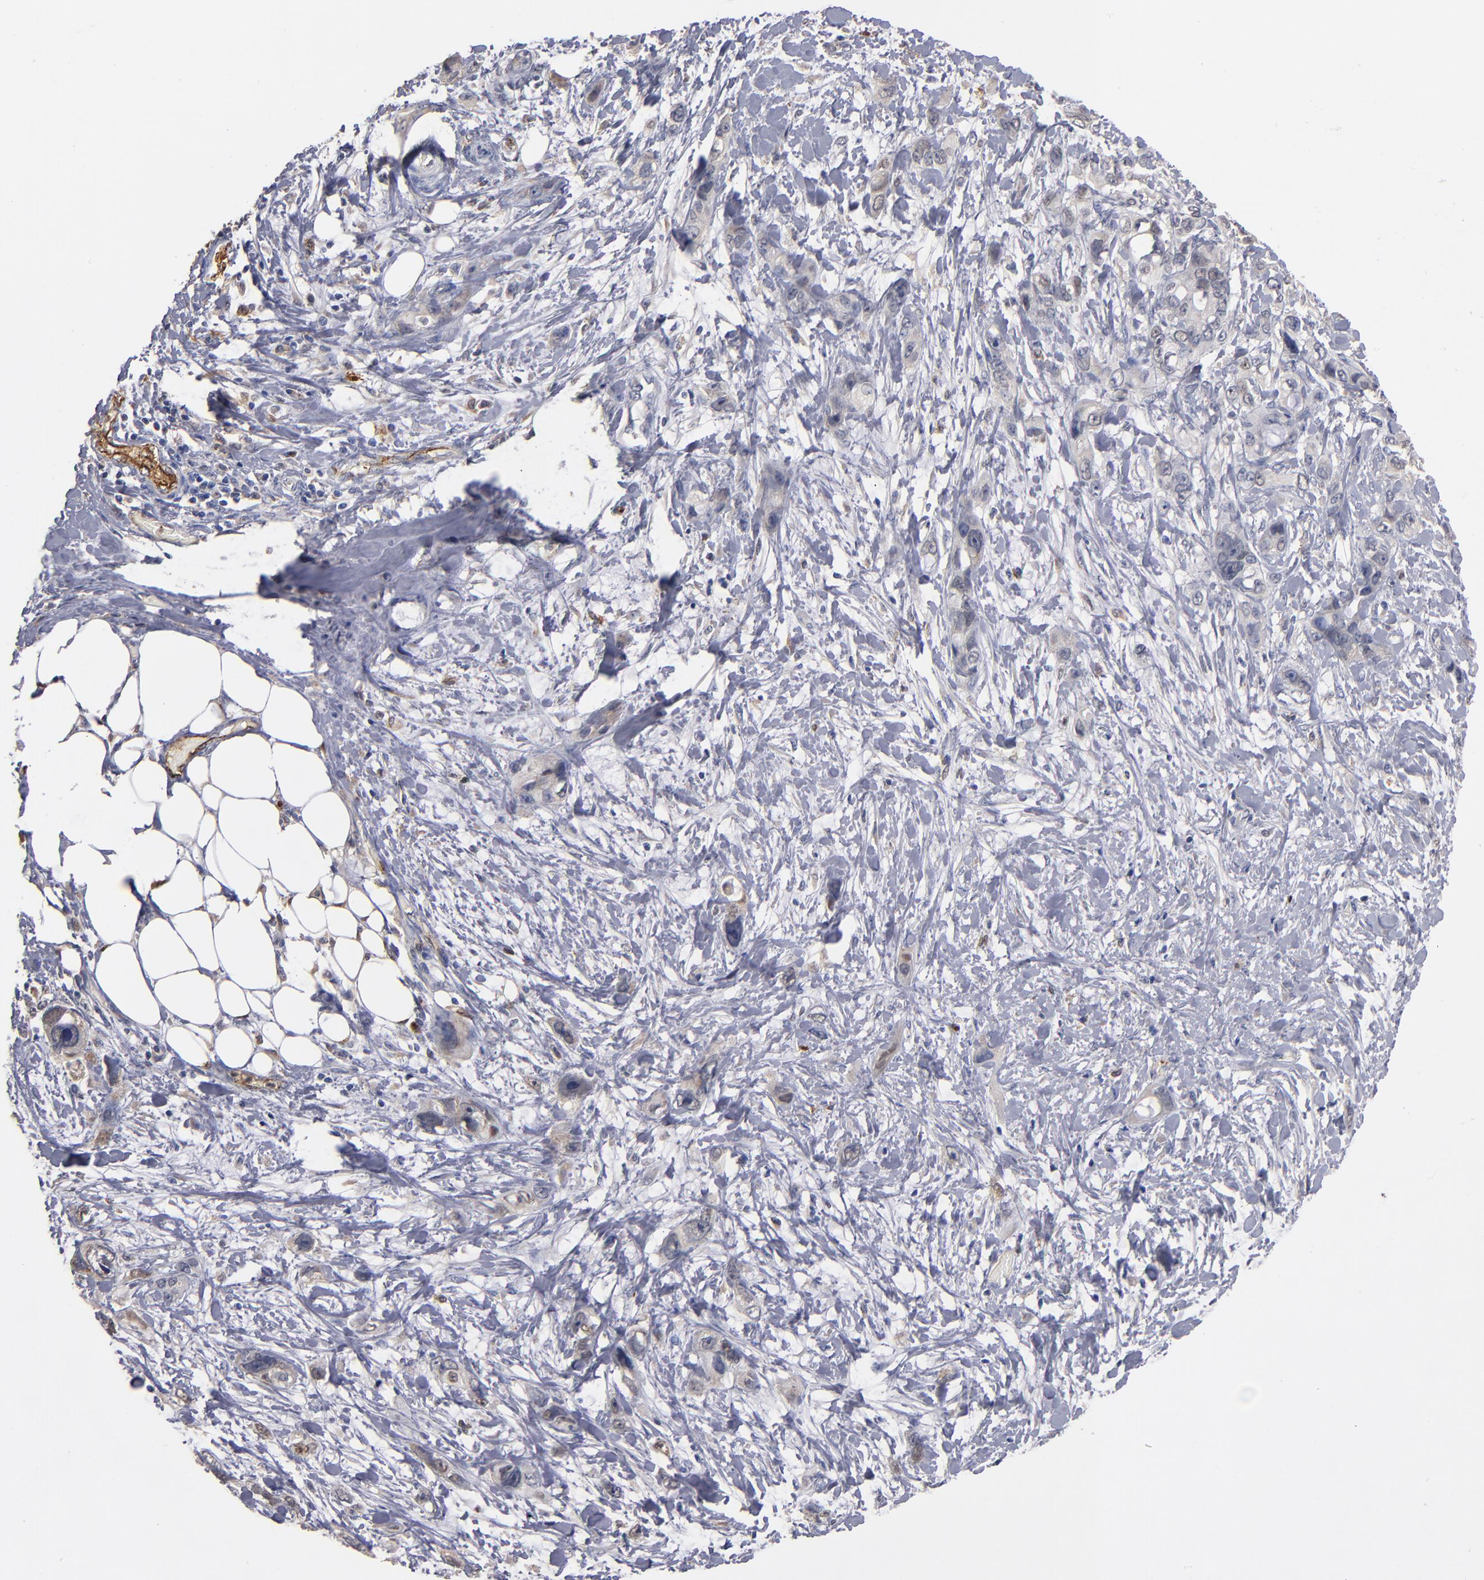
{"staining": {"intensity": "weak", "quantity": "<25%", "location": "cytoplasmic/membranous"}, "tissue": "stomach cancer", "cell_type": "Tumor cells", "image_type": "cancer", "snomed": [{"axis": "morphology", "description": "Adenocarcinoma, NOS"}, {"axis": "topography", "description": "Stomach, upper"}], "caption": "Tumor cells show no significant protein expression in adenocarcinoma (stomach).", "gene": "SELP", "patient": {"sex": "male", "age": 47}}